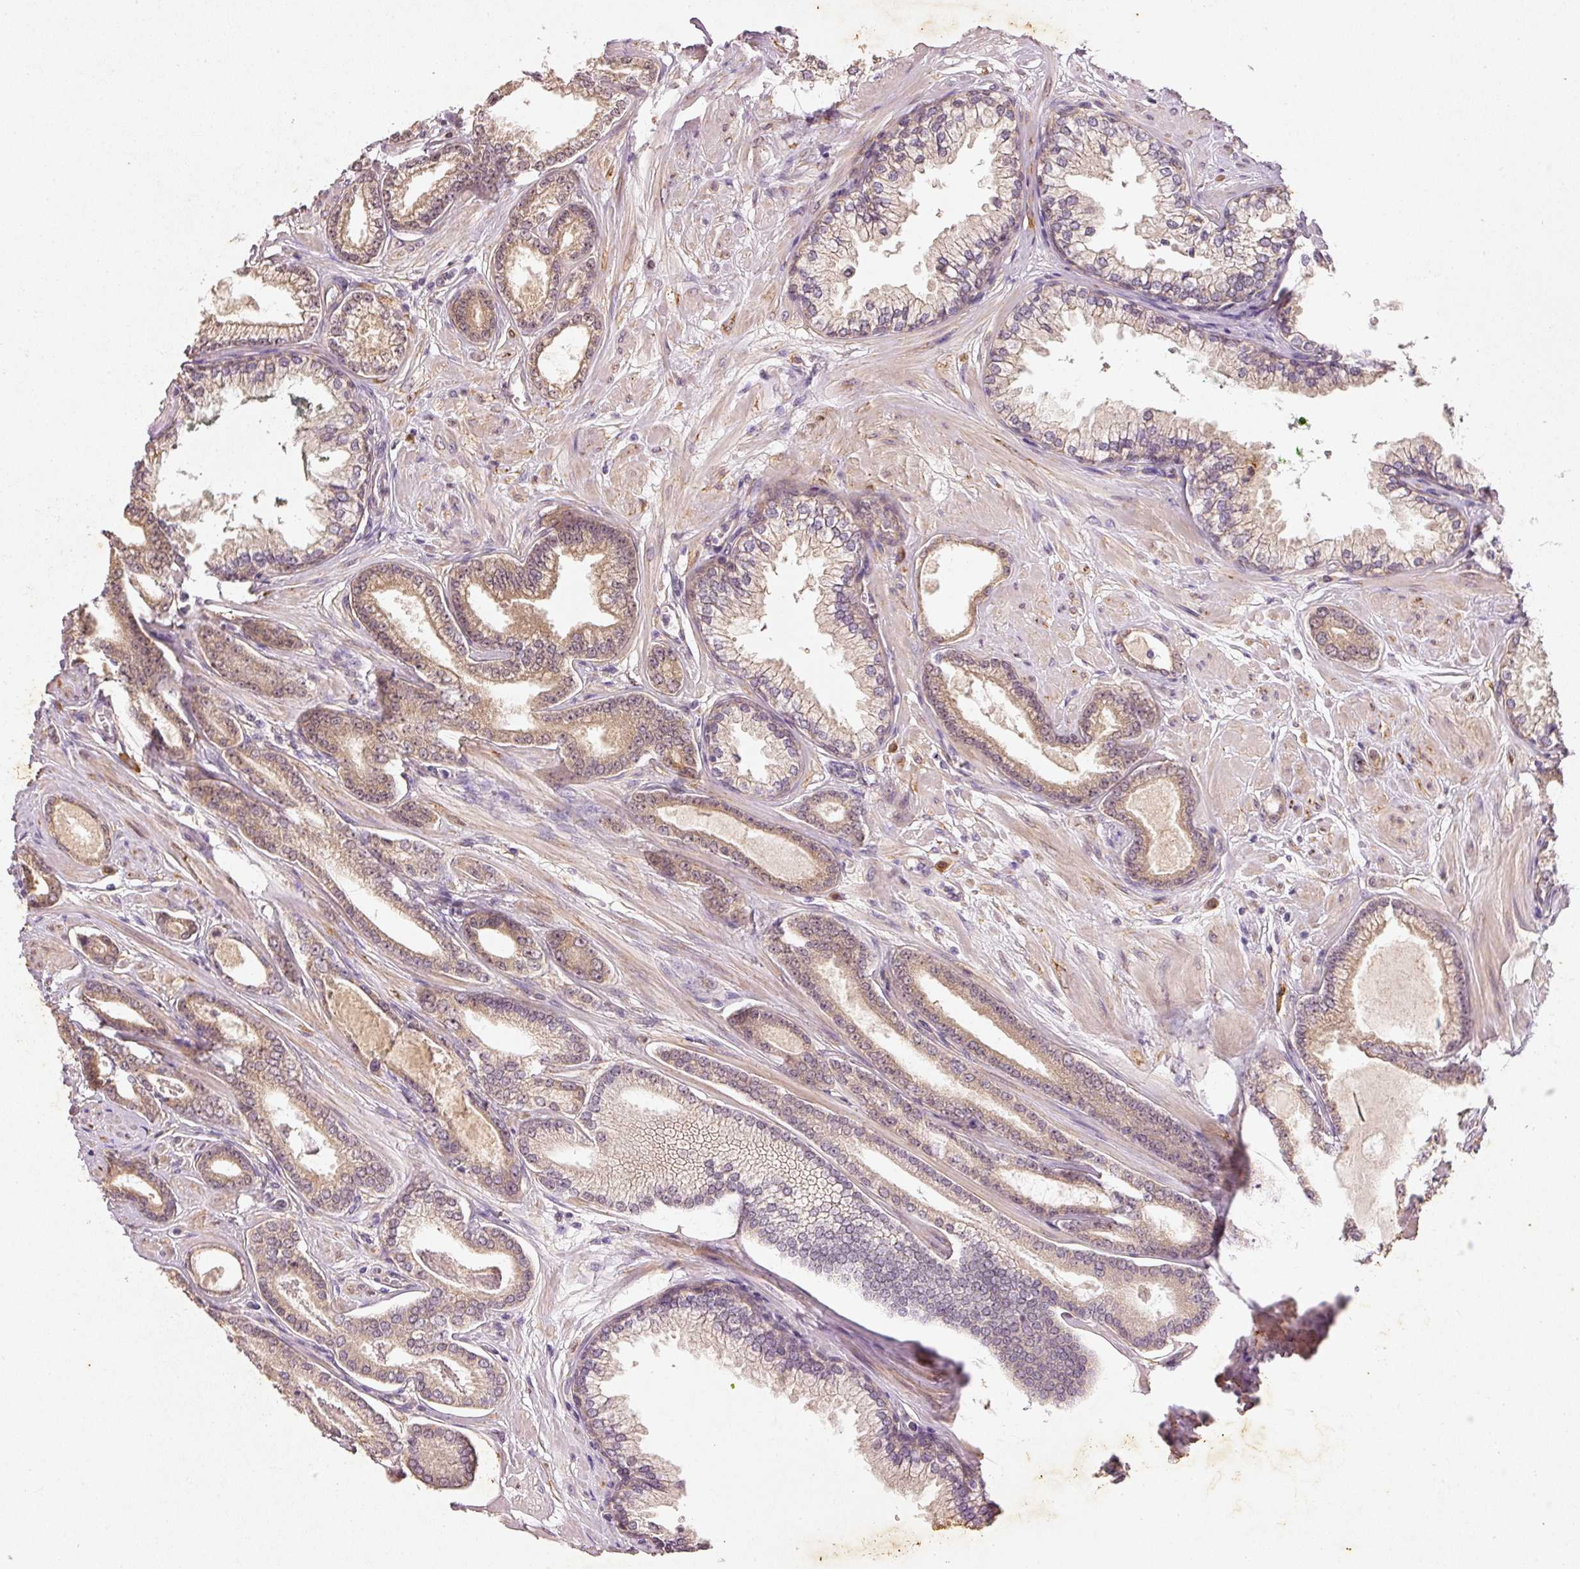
{"staining": {"intensity": "moderate", "quantity": ">75%", "location": "cytoplasmic/membranous"}, "tissue": "prostate cancer", "cell_type": "Tumor cells", "image_type": "cancer", "snomed": [{"axis": "morphology", "description": "Adenocarcinoma, Low grade"}, {"axis": "topography", "description": "Prostate"}], "caption": "Protein staining of adenocarcinoma (low-grade) (prostate) tissue displays moderate cytoplasmic/membranous positivity in approximately >75% of tumor cells.", "gene": "RGL2", "patient": {"sex": "male", "age": 60}}